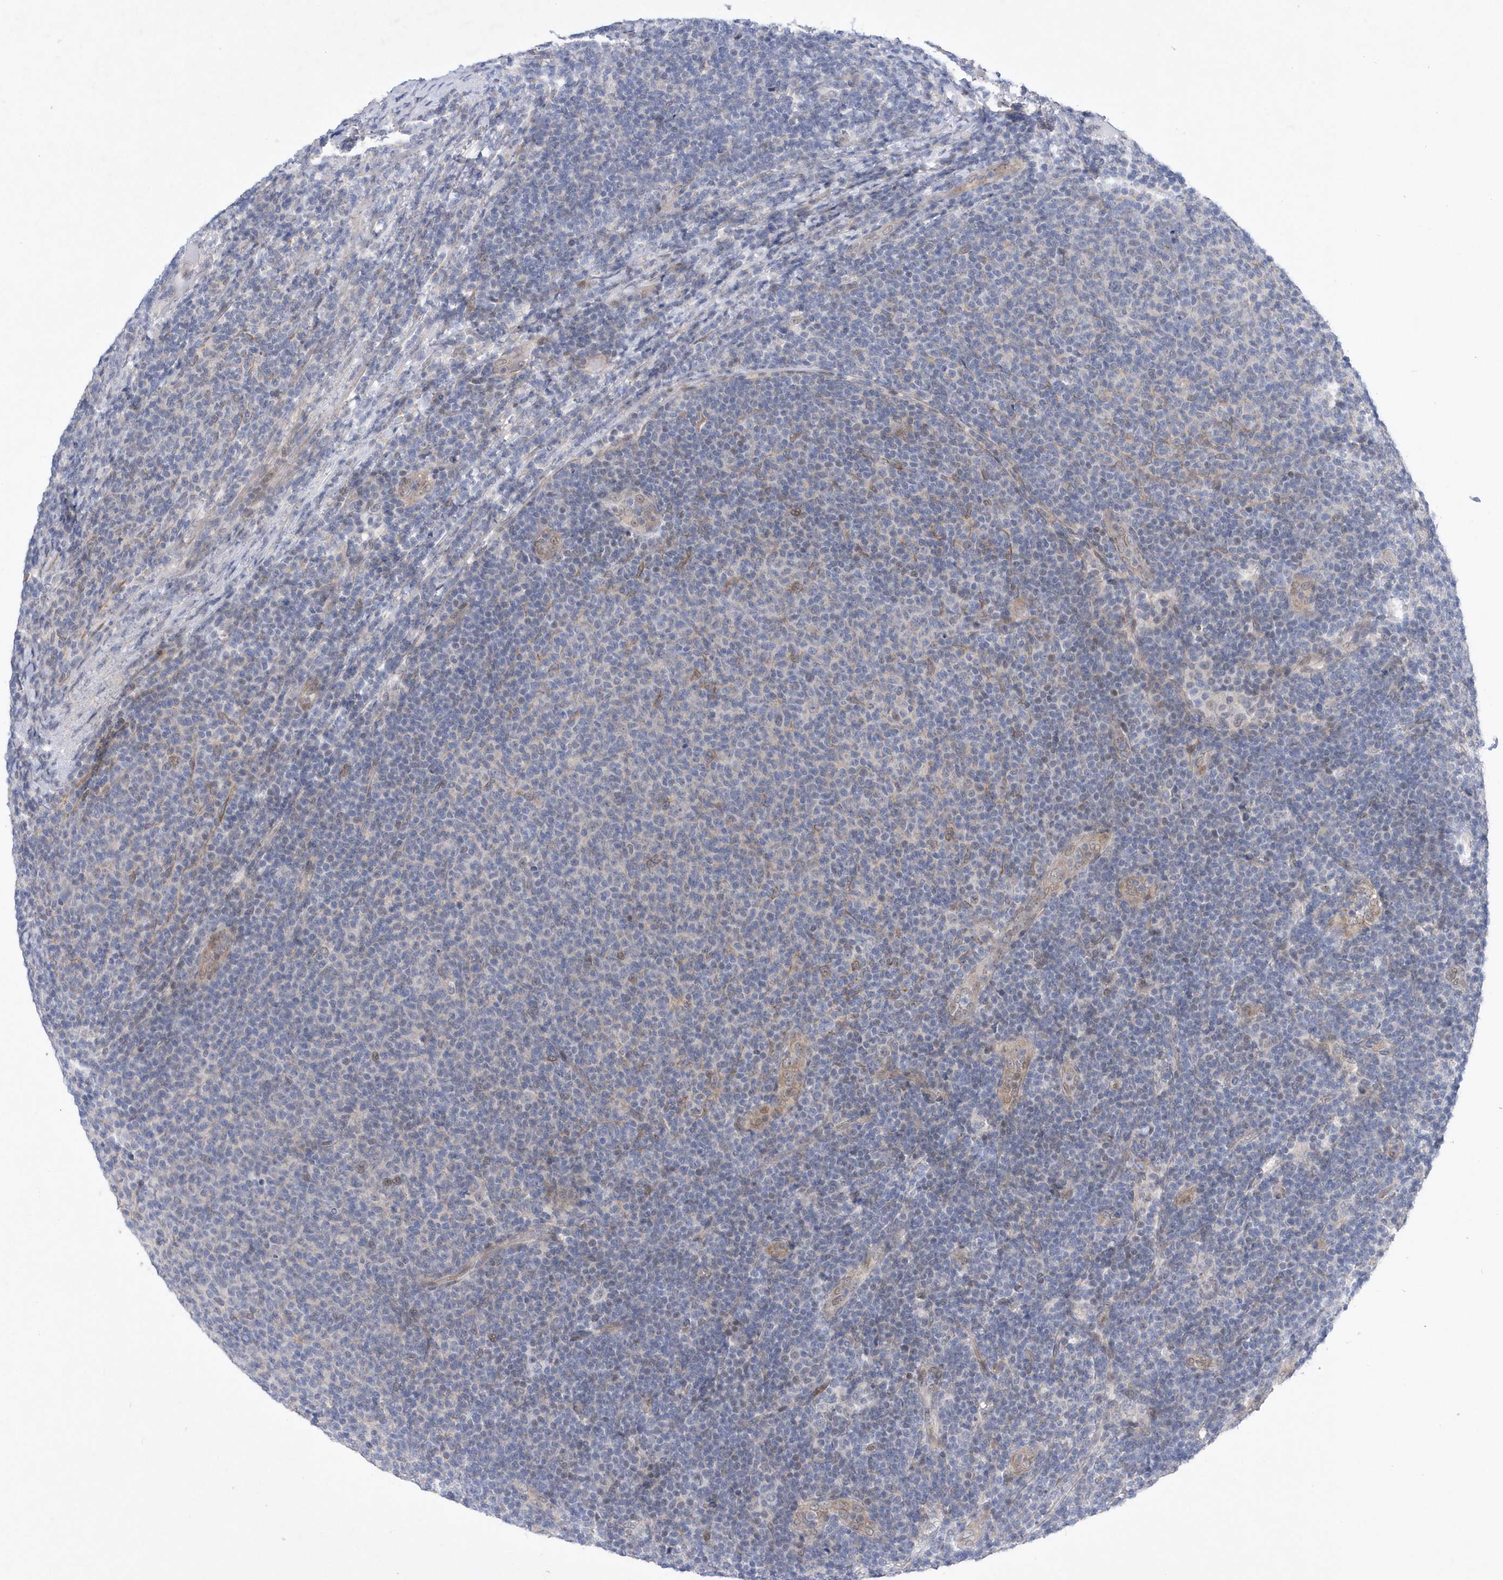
{"staining": {"intensity": "negative", "quantity": "none", "location": "none"}, "tissue": "lymphoma", "cell_type": "Tumor cells", "image_type": "cancer", "snomed": [{"axis": "morphology", "description": "Malignant lymphoma, non-Hodgkin's type, Low grade"}, {"axis": "topography", "description": "Lymph node"}], "caption": "This is a micrograph of immunohistochemistry (IHC) staining of lymphoma, which shows no staining in tumor cells.", "gene": "ZNF875", "patient": {"sex": "male", "age": 66}}